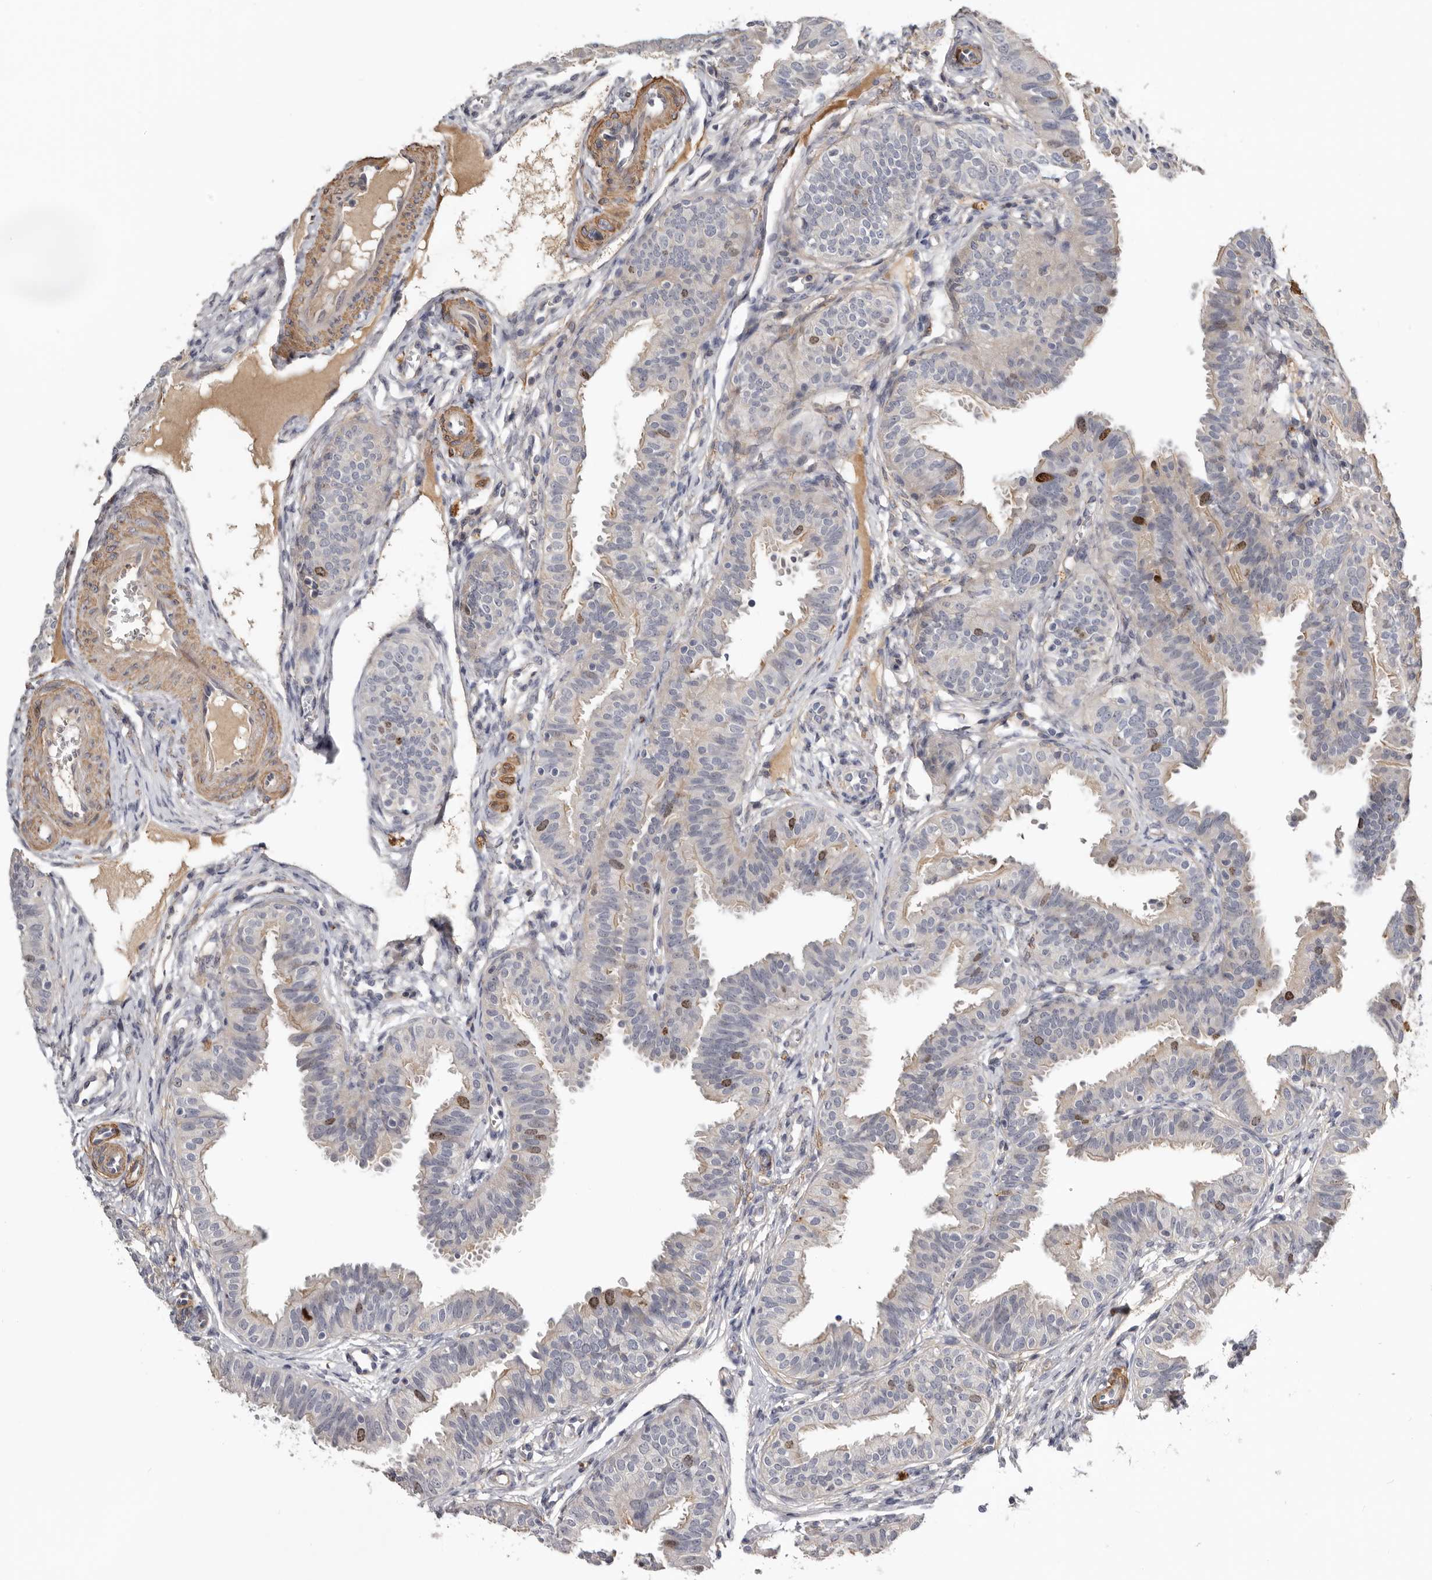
{"staining": {"intensity": "moderate", "quantity": "<25%", "location": "nuclear"}, "tissue": "fallopian tube", "cell_type": "Glandular cells", "image_type": "normal", "snomed": [{"axis": "morphology", "description": "Normal tissue, NOS"}, {"axis": "topography", "description": "Fallopian tube"}], "caption": "Unremarkable fallopian tube displays moderate nuclear positivity in approximately <25% of glandular cells, visualized by immunohistochemistry.", "gene": "CDCA8", "patient": {"sex": "female", "age": 35}}